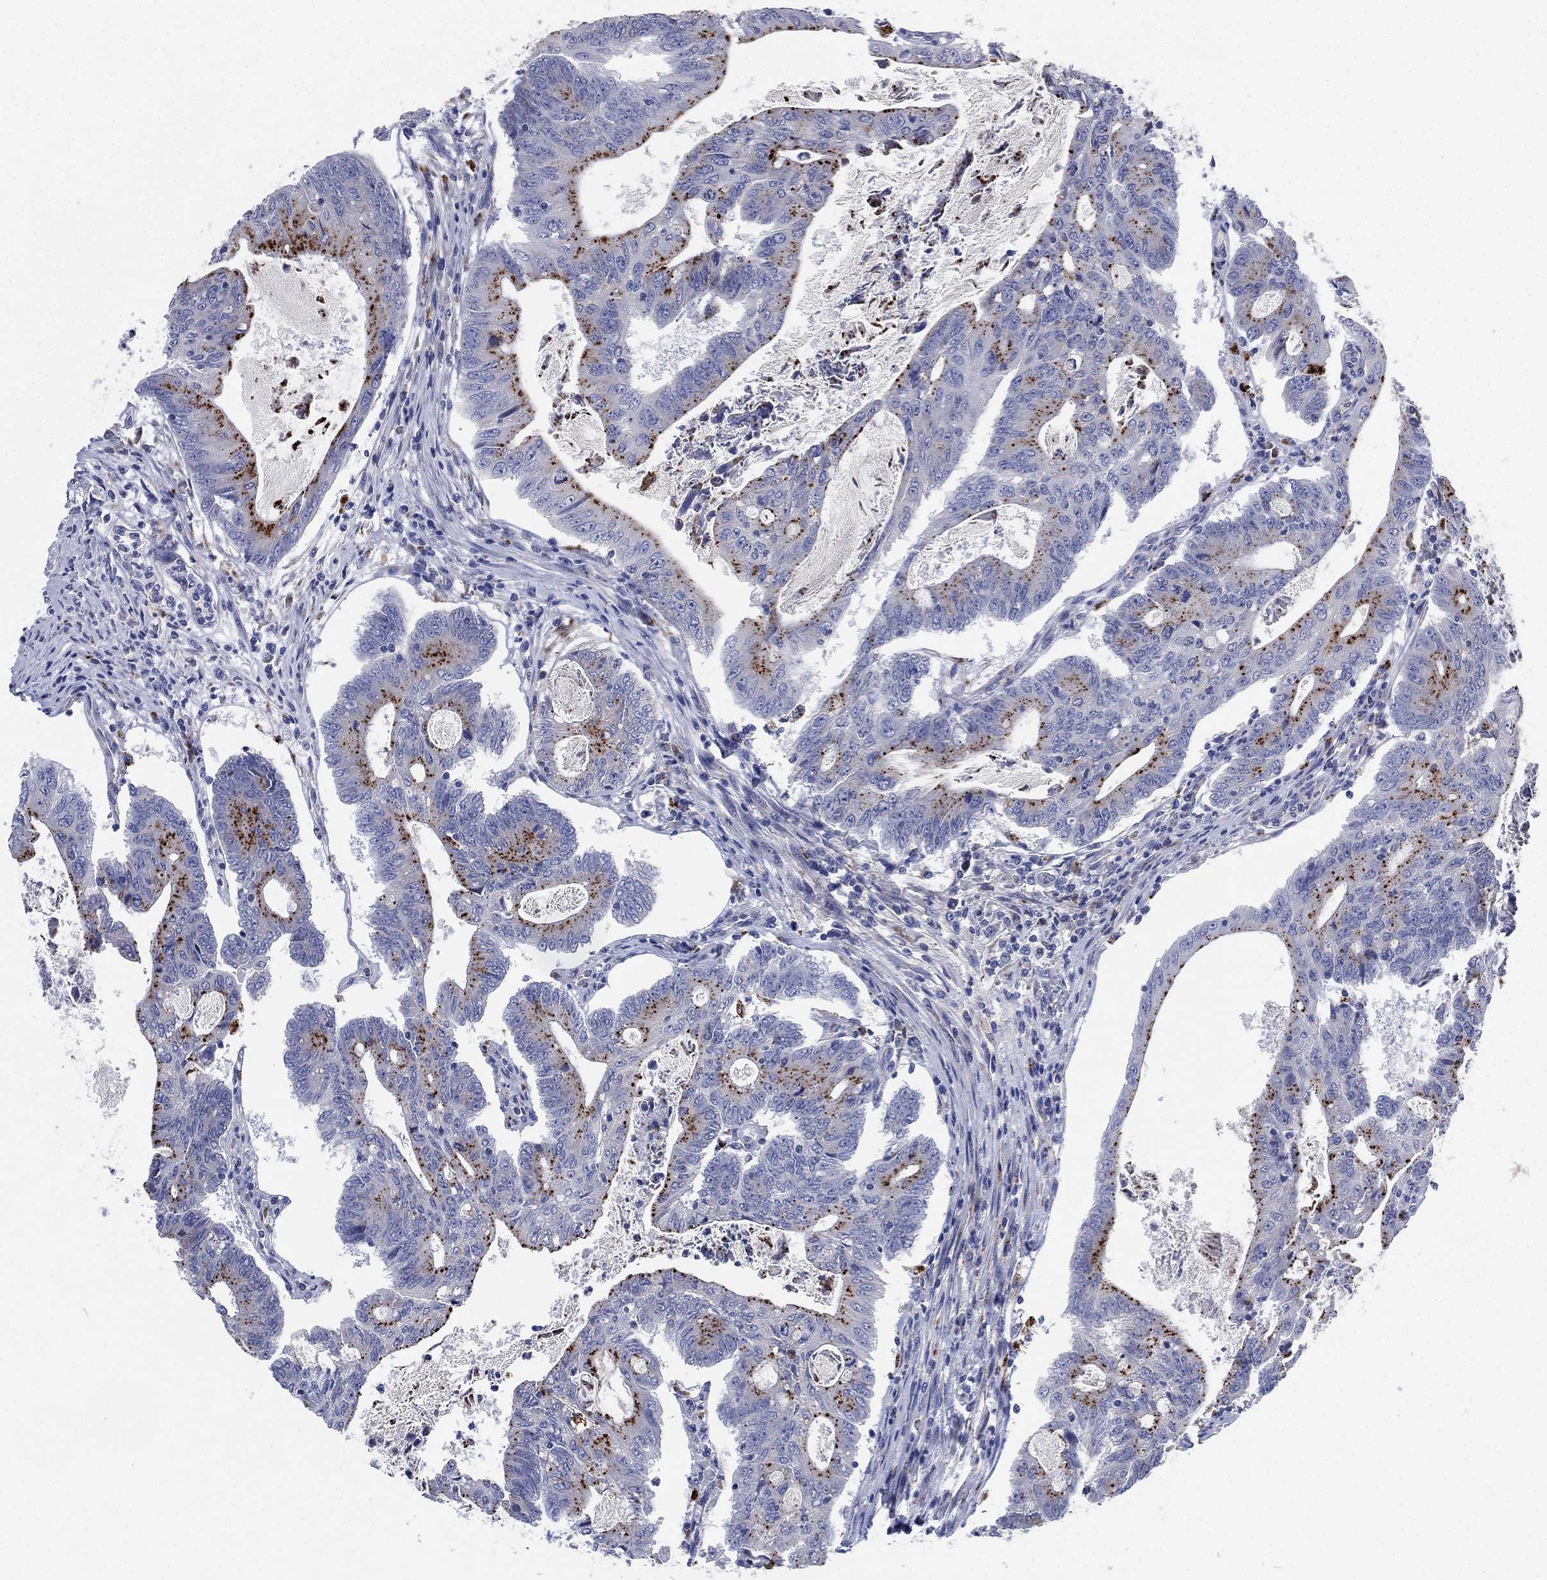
{"staining": {"intensity": "moderate", "quantity": "<25%", "location": "cytoplasmic/membranous"}, "tissue": "colorectal cancer", "cell_type": "Tumor cells", "image_type": "cancer", "snomed": [{"axis": "morphology", "description": "Adenocarcinoma, NOS"}, {"axis": "topography", "description": "Colon"}], "caption": "Immunohistochemistry (IHC) micrograph of neoplastic tissue: human colorectal cancer stained using IHC reveals low levels of moderate protein expression localized specifically in the cytoplasmic/membranous of tumor cells, appearing as a cytoplasmic/membranous brown color.", "gene": "GALNS", "patient": {"sex": "female", "age": 70}}